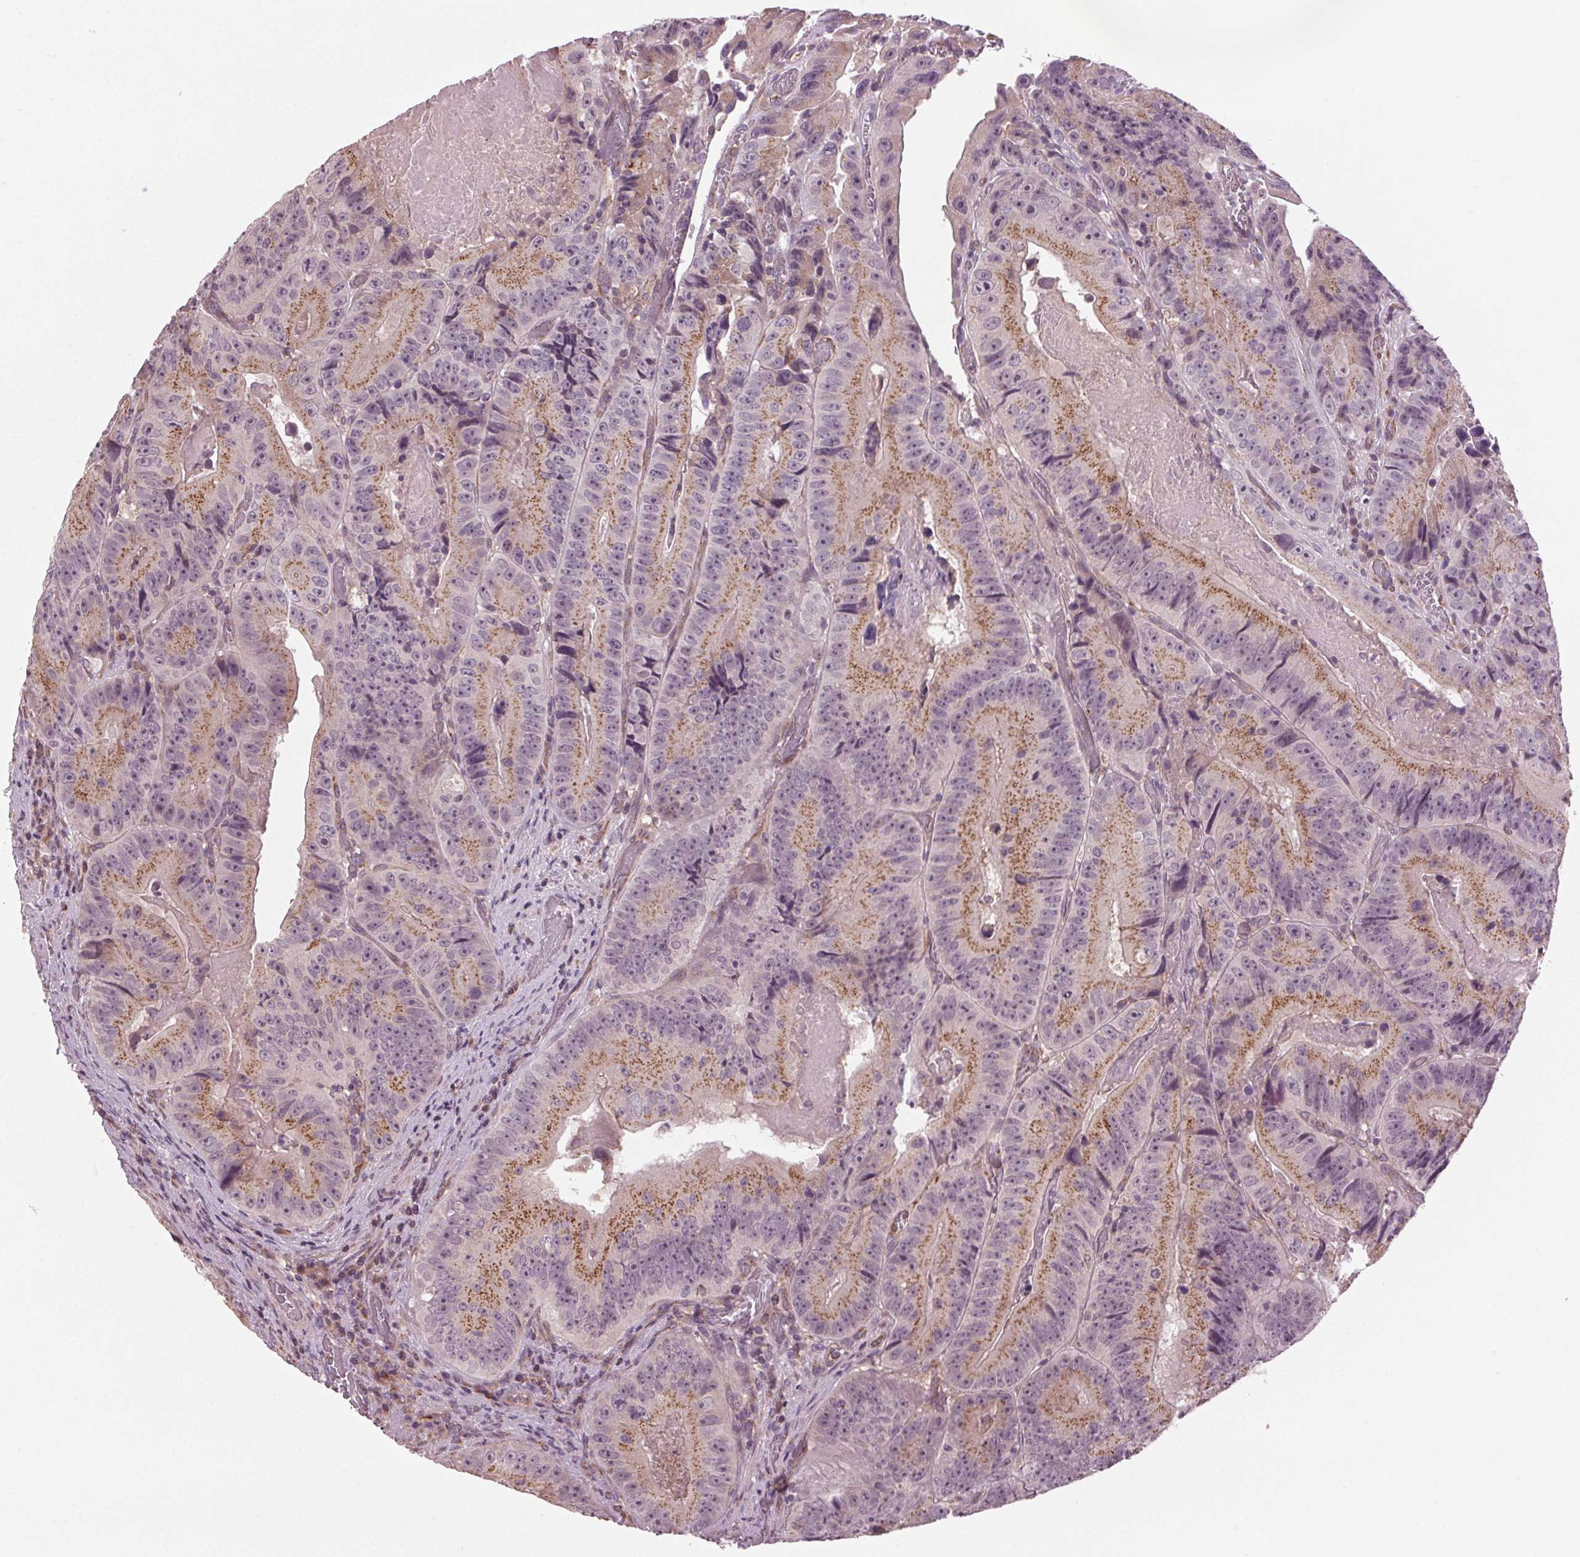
{"staining": {"intensity": "moderate", "quantity": ">75%", "location": "cytoplasmic/membranous"}, "tissue": "colorectal cancer", "cell_type": "Tumor cells", "image_type": "cancer", "snomed": [{"axis": "morphology", "description": "Adenocarcinoma, NOS"}, {"axis": "topography", "description": "Colon"}], "caption": "Approximately >75% of tumor cells in colorectal cancer show moderate cytoplasmic/membranous protein staining as visualized by brown immunohistochemical staining.", "gene": "BSDC1", "patient": {"sex": "female", "age": 86}}